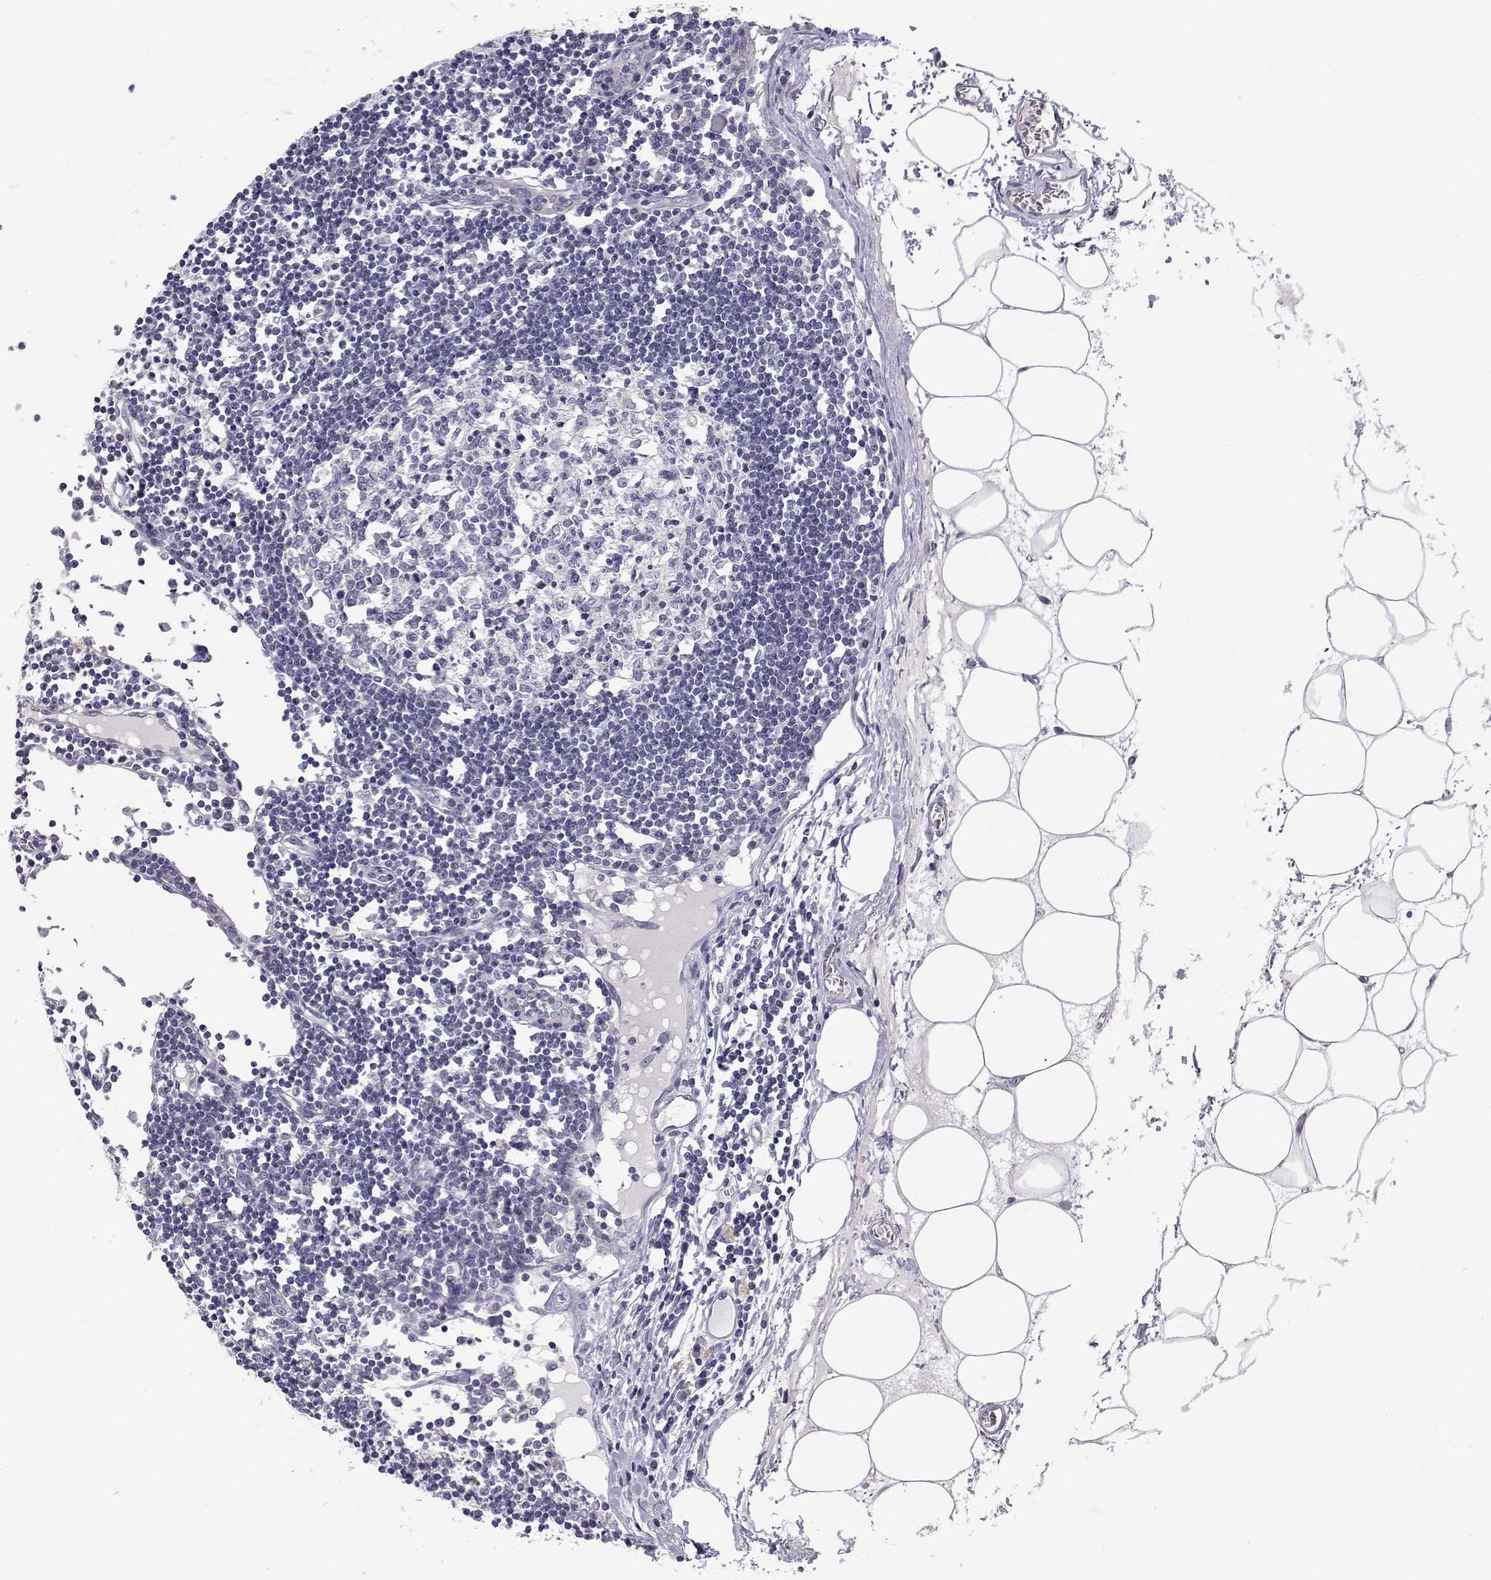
{"staining": {"intensity": "negative", "quantity": "none", "location": "none"}, "tissue": "lymph node", "cell_type": "Germinal center cells", "image_type": "normal", "snomed": [{"axis": "morphology", "description": "Normal tissue, NOS"}, {"axis": "topography", "description": "Lymph node"}], "caption": "The immunohistochemistry image has no significant positivity in germinal center cells of lymph node. (Brightfield microscopy of DAB IHC at high magnification).", "gene": "ANKRD65", "patient": {"sex": "female", "age": 65}}